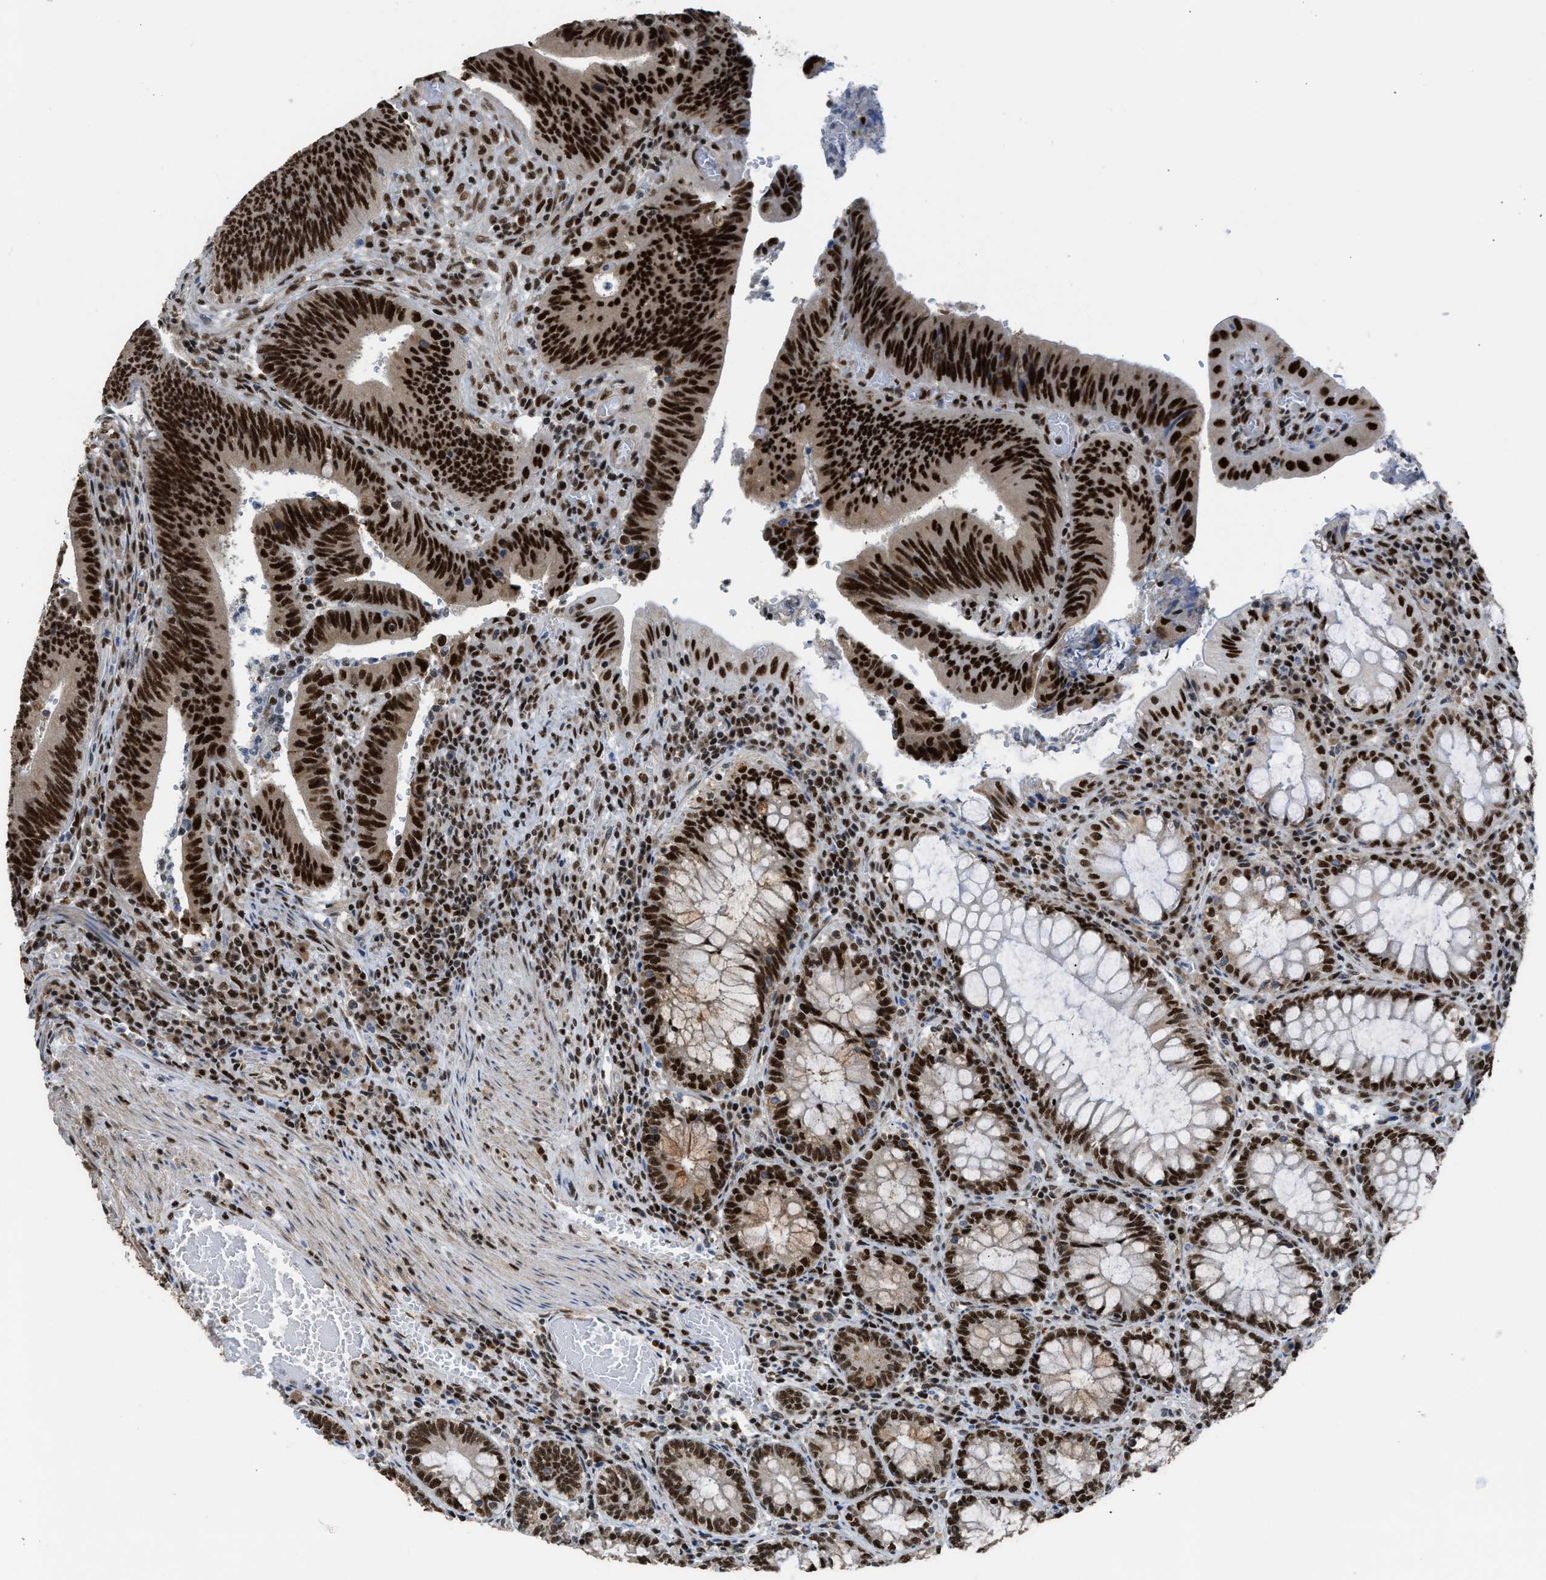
{"staining": {"intensity": "strong", "quantity": ">75%", "location": "nuclear"}, "tissue": "colorectal cancer", "cell_type": "Tumor cells", "image_type": "cancer", "snomed": [{"axis": "morphology", "description": "Normal tissue, NOS"}, {"axis": "morphology", "description": "Adenocarcinoma, NOS"}, {"axis": "topography", "description": "Rectum"}], "caption": "A brown stain shows strong nuclear staining of a protein in colorectal cancer (adenocarcinoma) tumor cells. The staining is performed using DAB (3,3'-diaminobenzidine) brown chromogen to label protein expression. The nuclei are counter-stained blue using hematoxylin.", "gene": "SCAF4", "patient": {"sex": "female", "age": 66}}